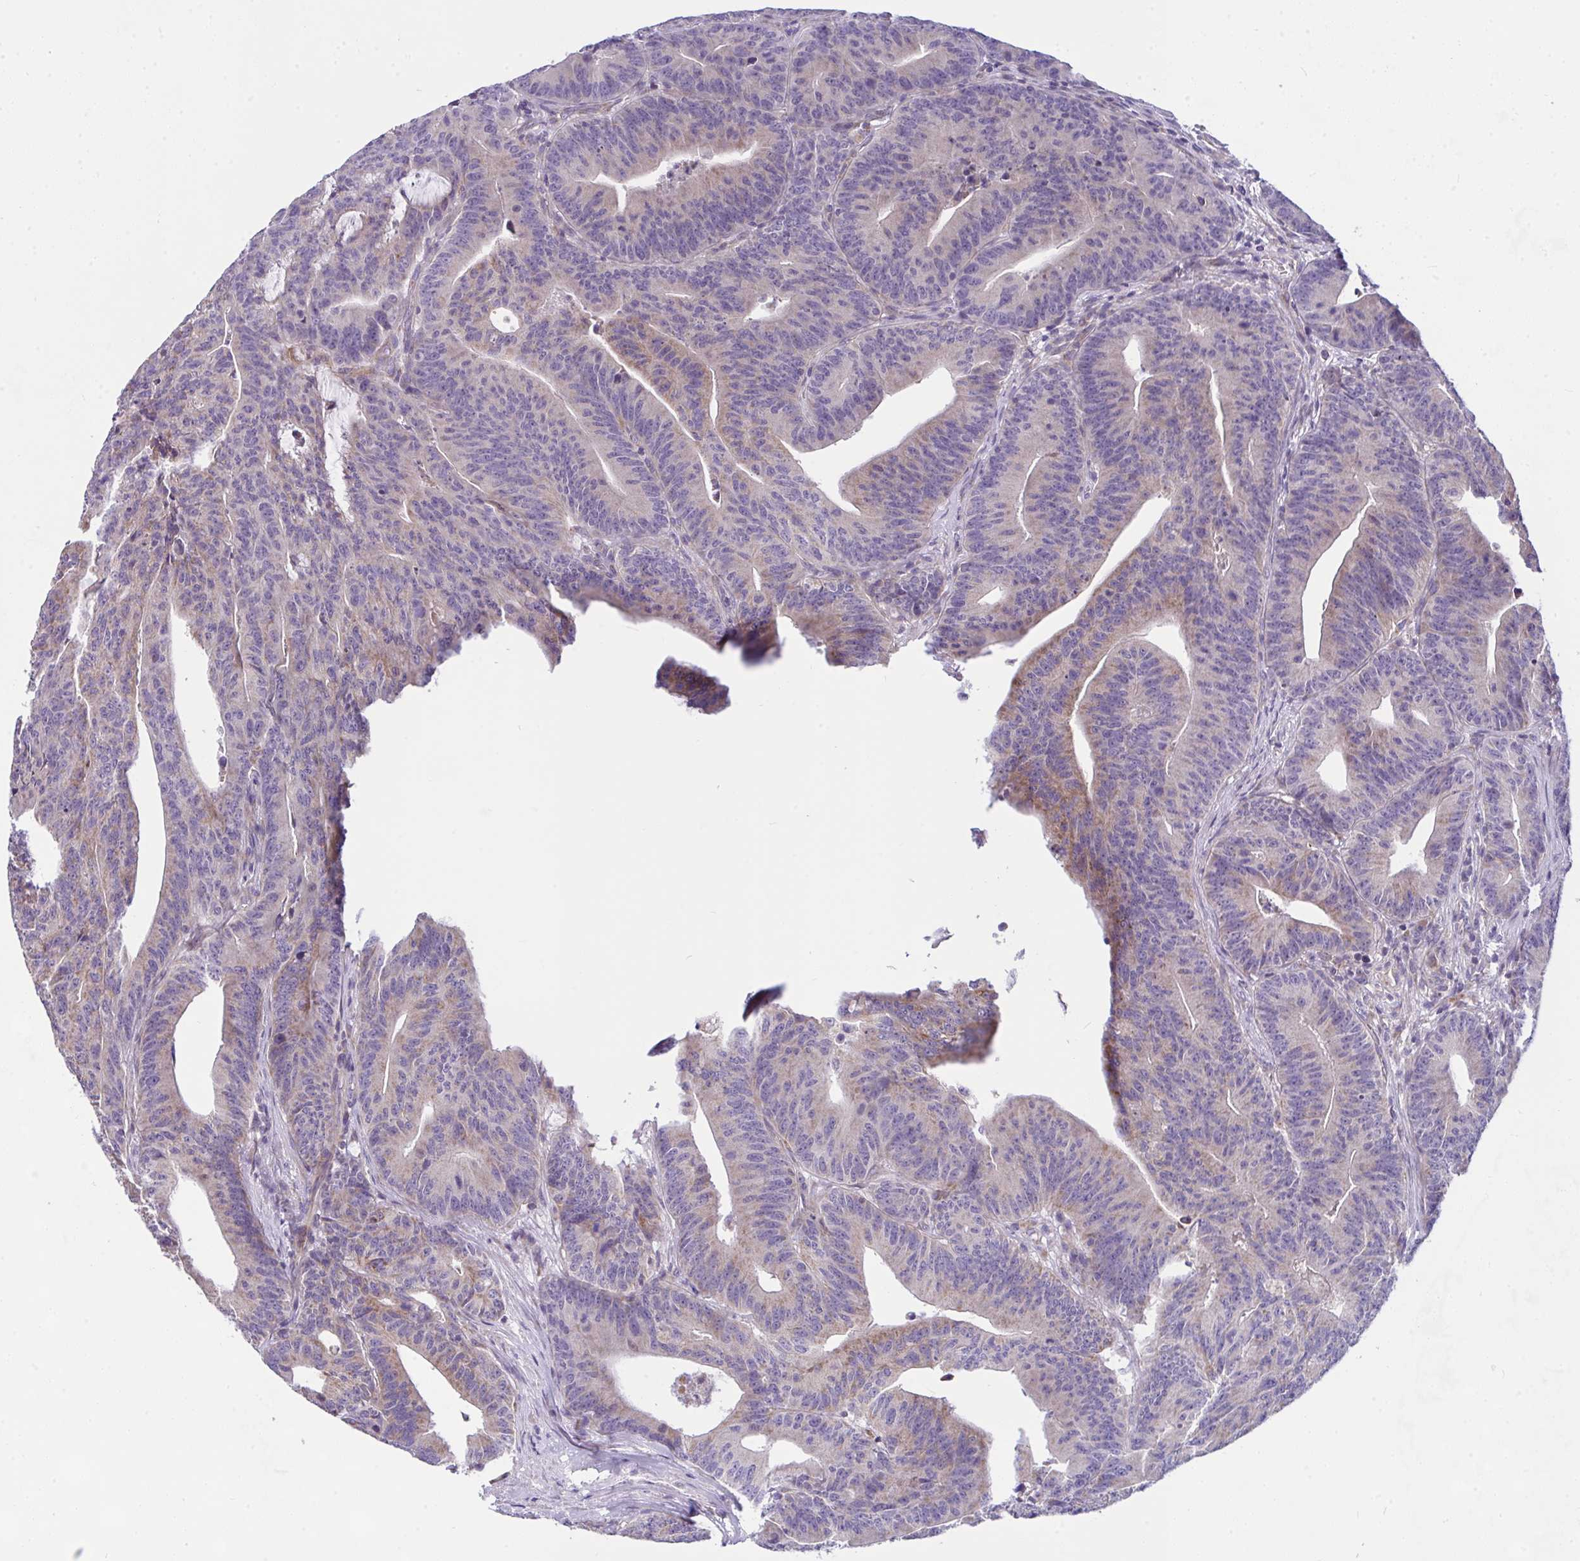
{"staining": {"intensity": "weak", "quantity": "25%-75%", "location": "cytoplasmic/membranous"}, "tissue": "colorectal cancer", "cell_type": "Tumor cells", "image_type": "cancer", "snomed": [{"axis": "morphology", "description": "Adenocarcinoma, NOS"}, {"axis": "topography", "description": "Colon"}], "caption": "Tumor cells show low levels of weak cytoplasmic/membranous staining in about 25%-75% of cells in human adenocarcinoma (colorectal). (Stains: DAB in brown, nuclei in blue, Microscopy: brightfield microscopy at high magnification).", "gene": "CEP63", "patient": {"sex": "female", "age": 78}}